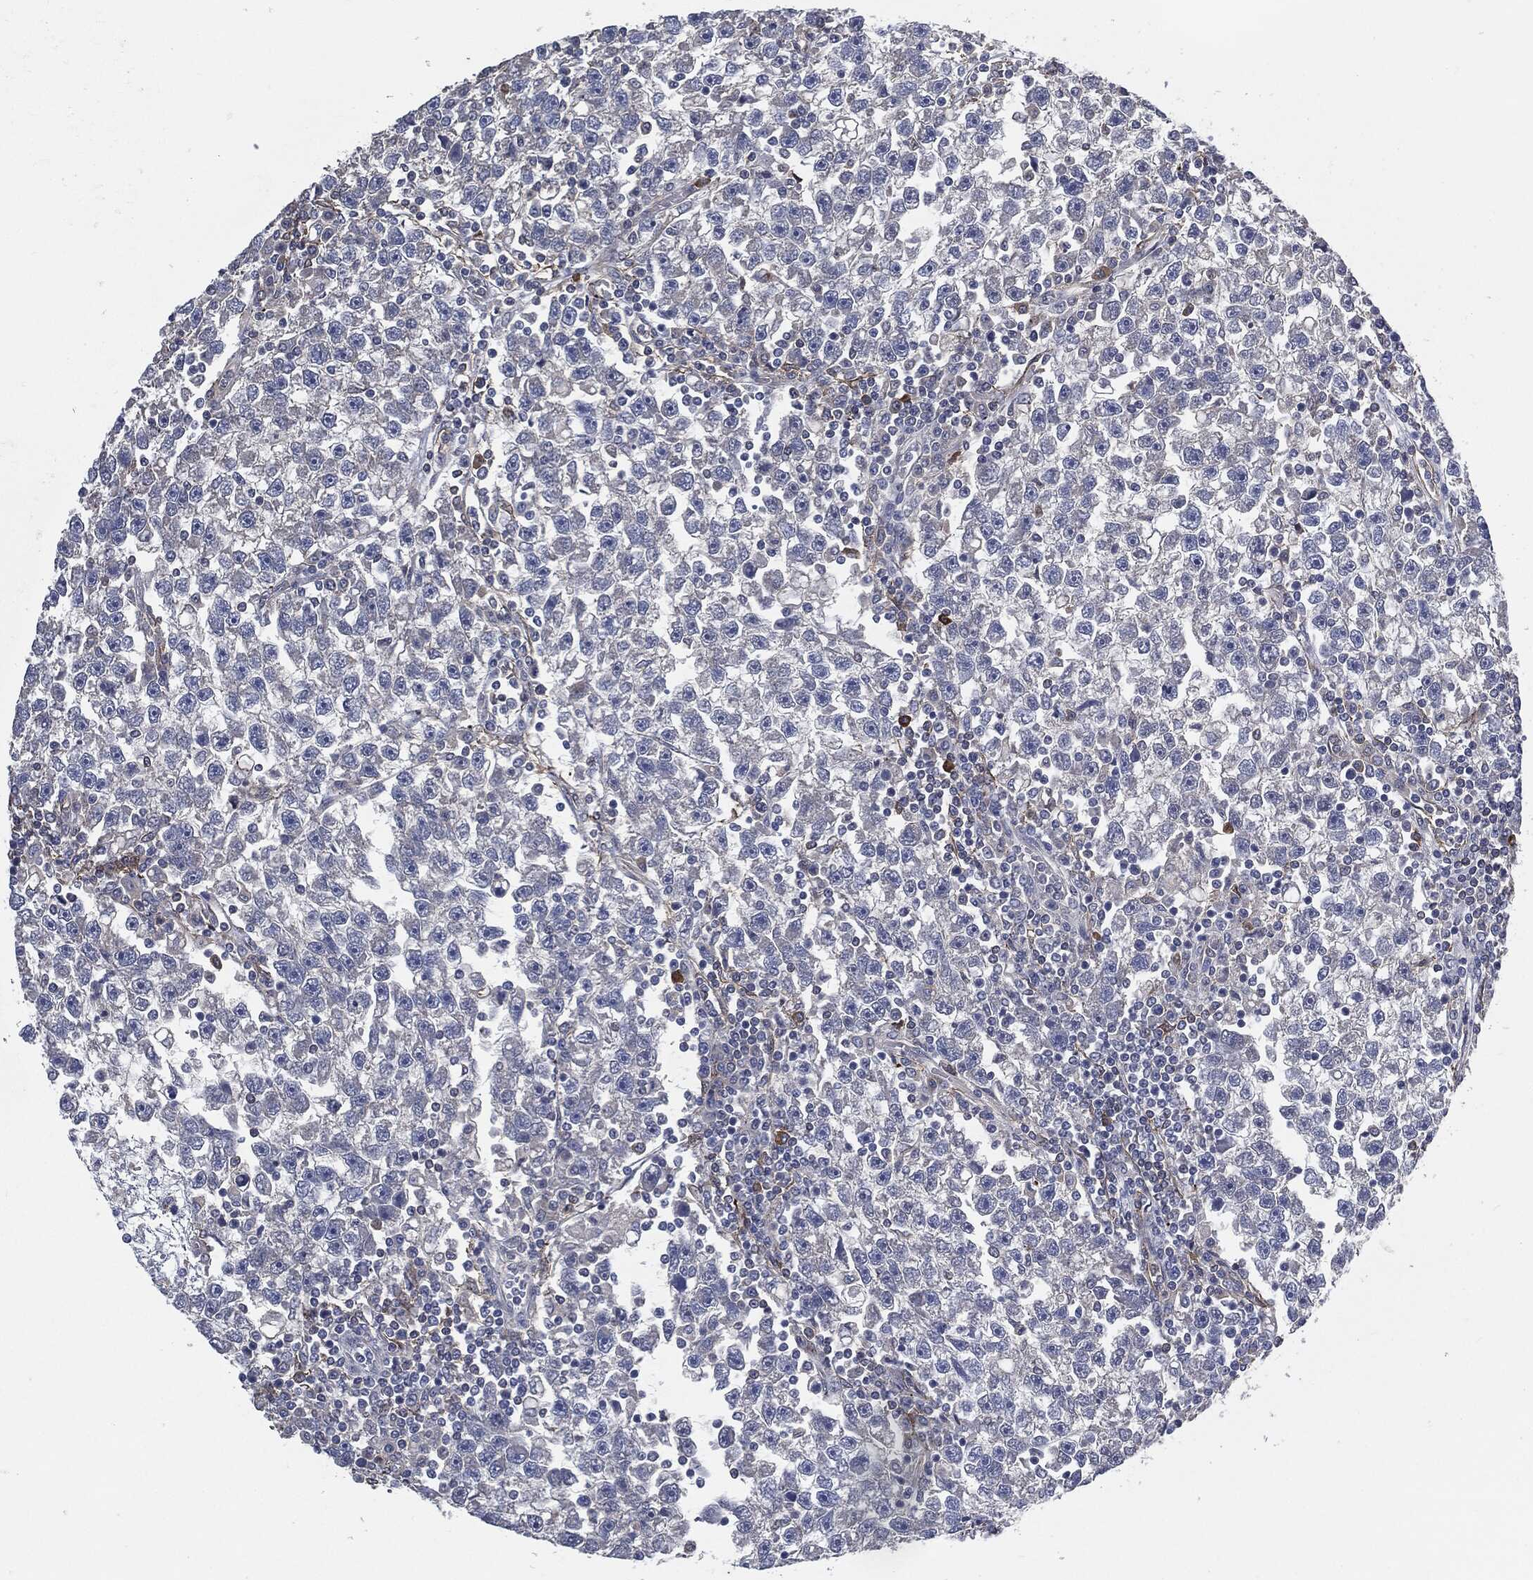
{"staining": {"intensity": "negative", "quantity": "none", "location": "none"}, "tissue": "testis cancer", "cell_type": "Tumor cells", "image_type": "cancer", "snomed": [{"axis": "morphology", "description": "Seminoma, NOS"}, {"axis": "topography", "description": "Testis"}], "caption": "Human testis cancer (seminoma) stained for a protein using immunohistochemistry (IHC) shows no expression in tumor cells.", "gene": "SVIL", "patient": {"sex": "male", "age": 47}}